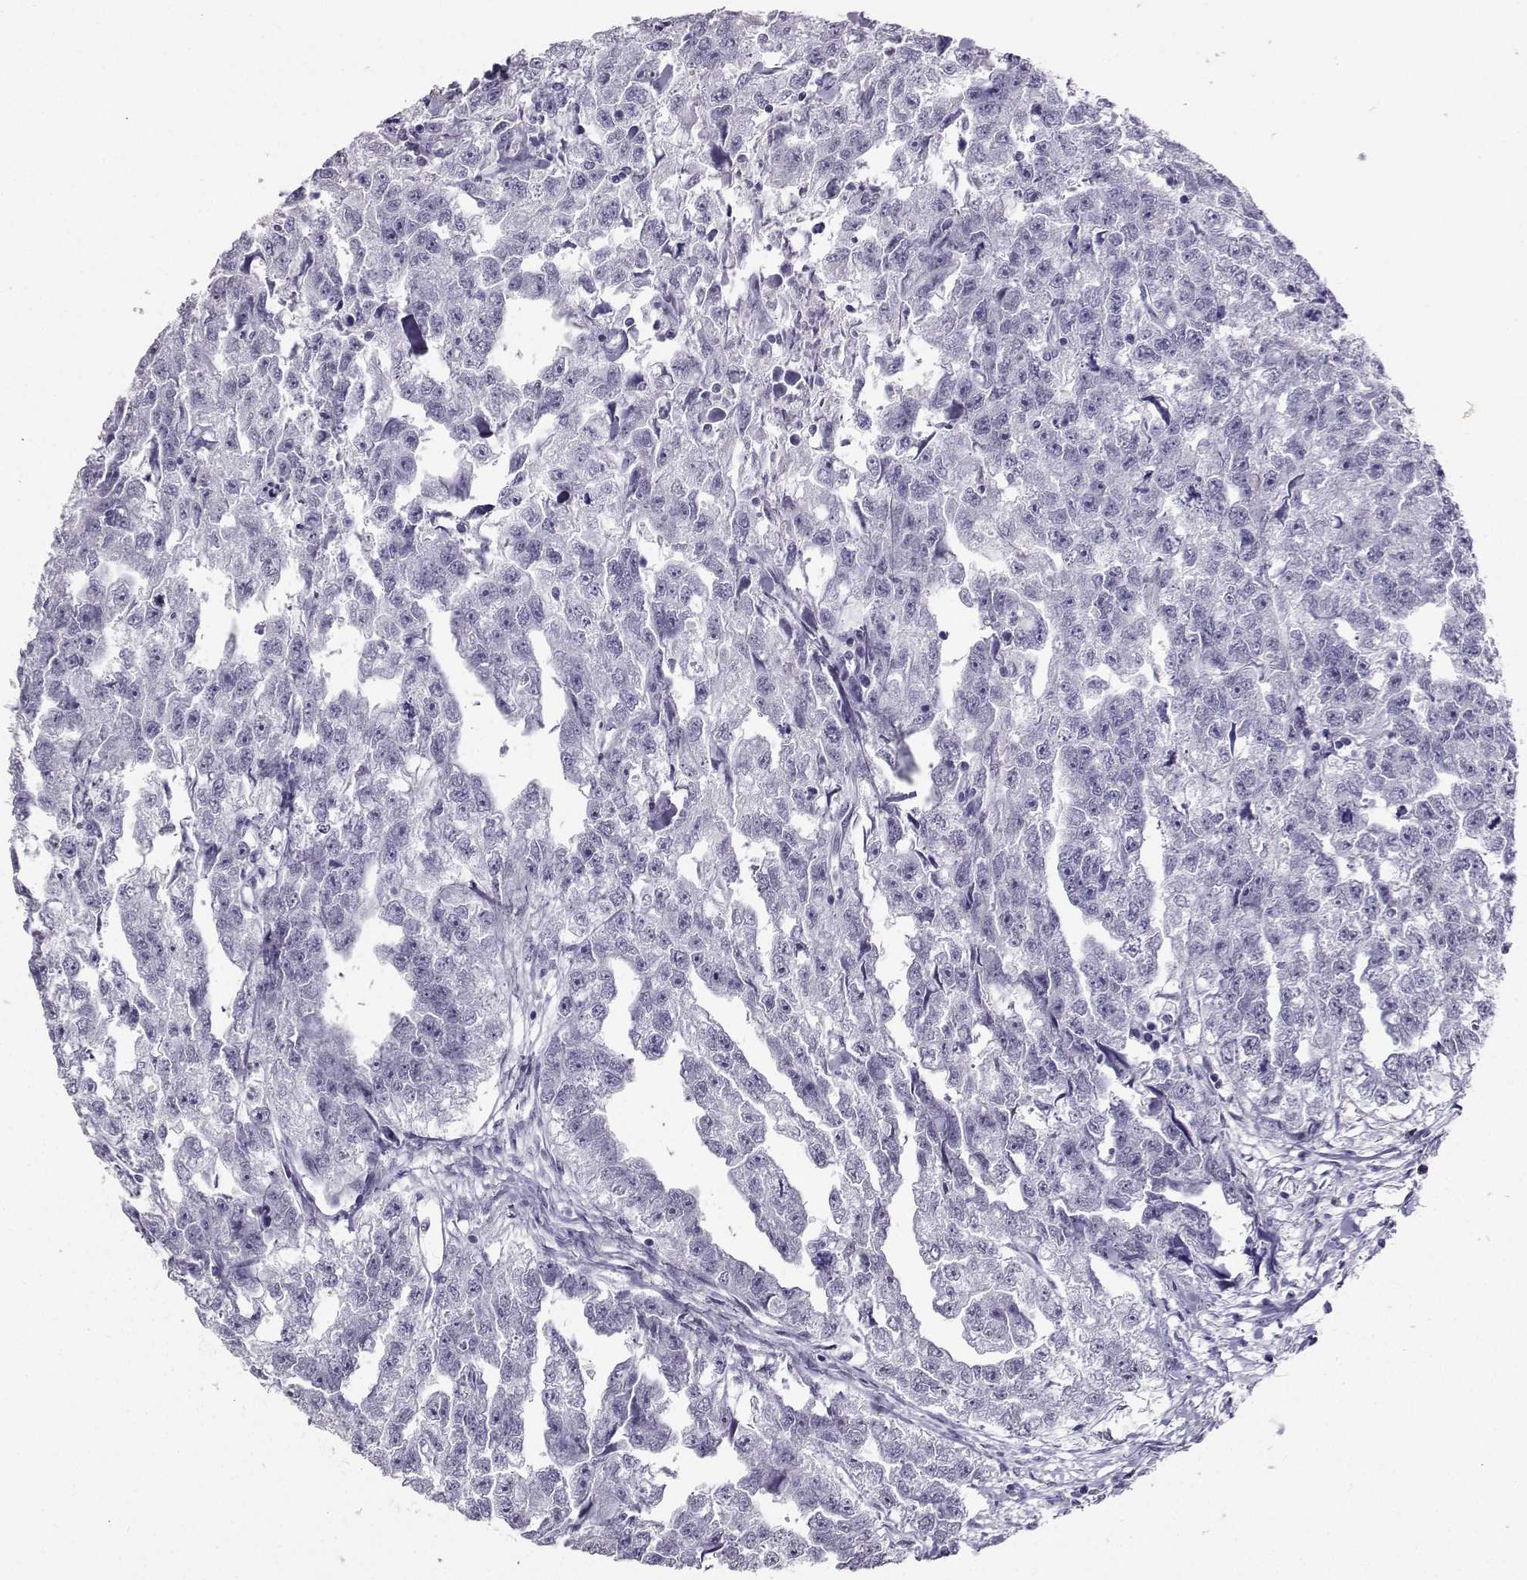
{"staining": {"intensity": "negative", "quantity": "none", "location": "none"}, "tissue": "testis cancer", "cell_type": "Tumor cells", "image_type": "cancer", "snomed": [{"axis": "morphology", "description": "Carcinoma, Embryonal, NOS"}, {"axis": "morphology", "description": "Teratoma, malignant, NOS"}, {"axis": "topography", "description": "Testis"}], "caption": "A micrograph of human testis cancer is negative for staining in tumor cells. (DAB (3,3'-diaminobenzidine) IHC with hematoxylin counter stain).", "gene": "TEDC2", "patient": {"sex": "male", "age": 44}}